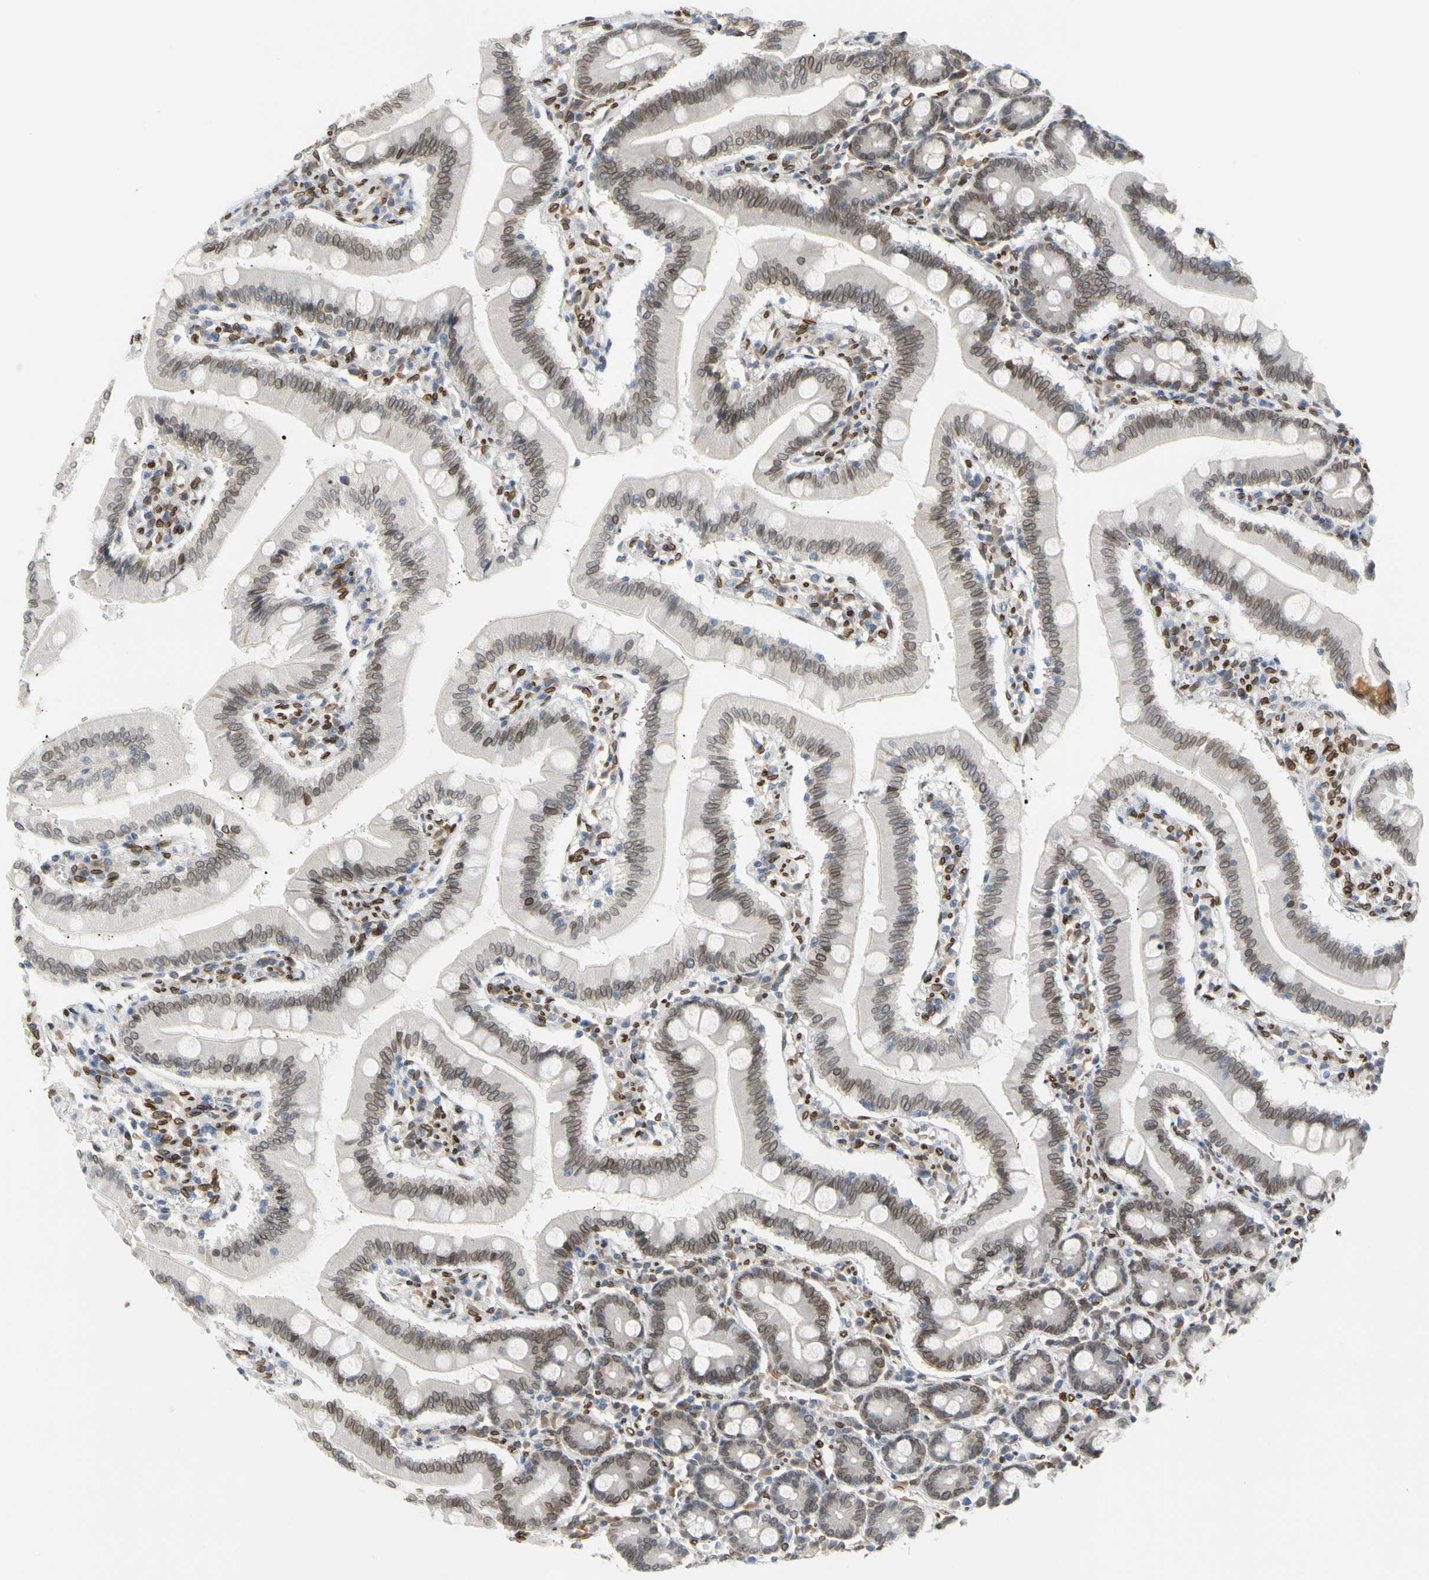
{"staining": {"intensity": "weak", "quantity": ">75%", "location": "cytoplasmic/membranous,nuclear"}, "tissue": "small intestine", "cell_type": "Glandular cells", "image_type": "normal", "snomed": [{"axis": "morphology", "description": "Normal tissue, NOS"}, {"axis": "topography", "description": "Small intestine"}], "caption": "Protein staining of benign small intestine shows weak cytoplasmic/membranous,nuclear staining in approximately >75% of glandular cells.", "gene": "SUN1", "patient": {"sex": "male", "age": 71}}